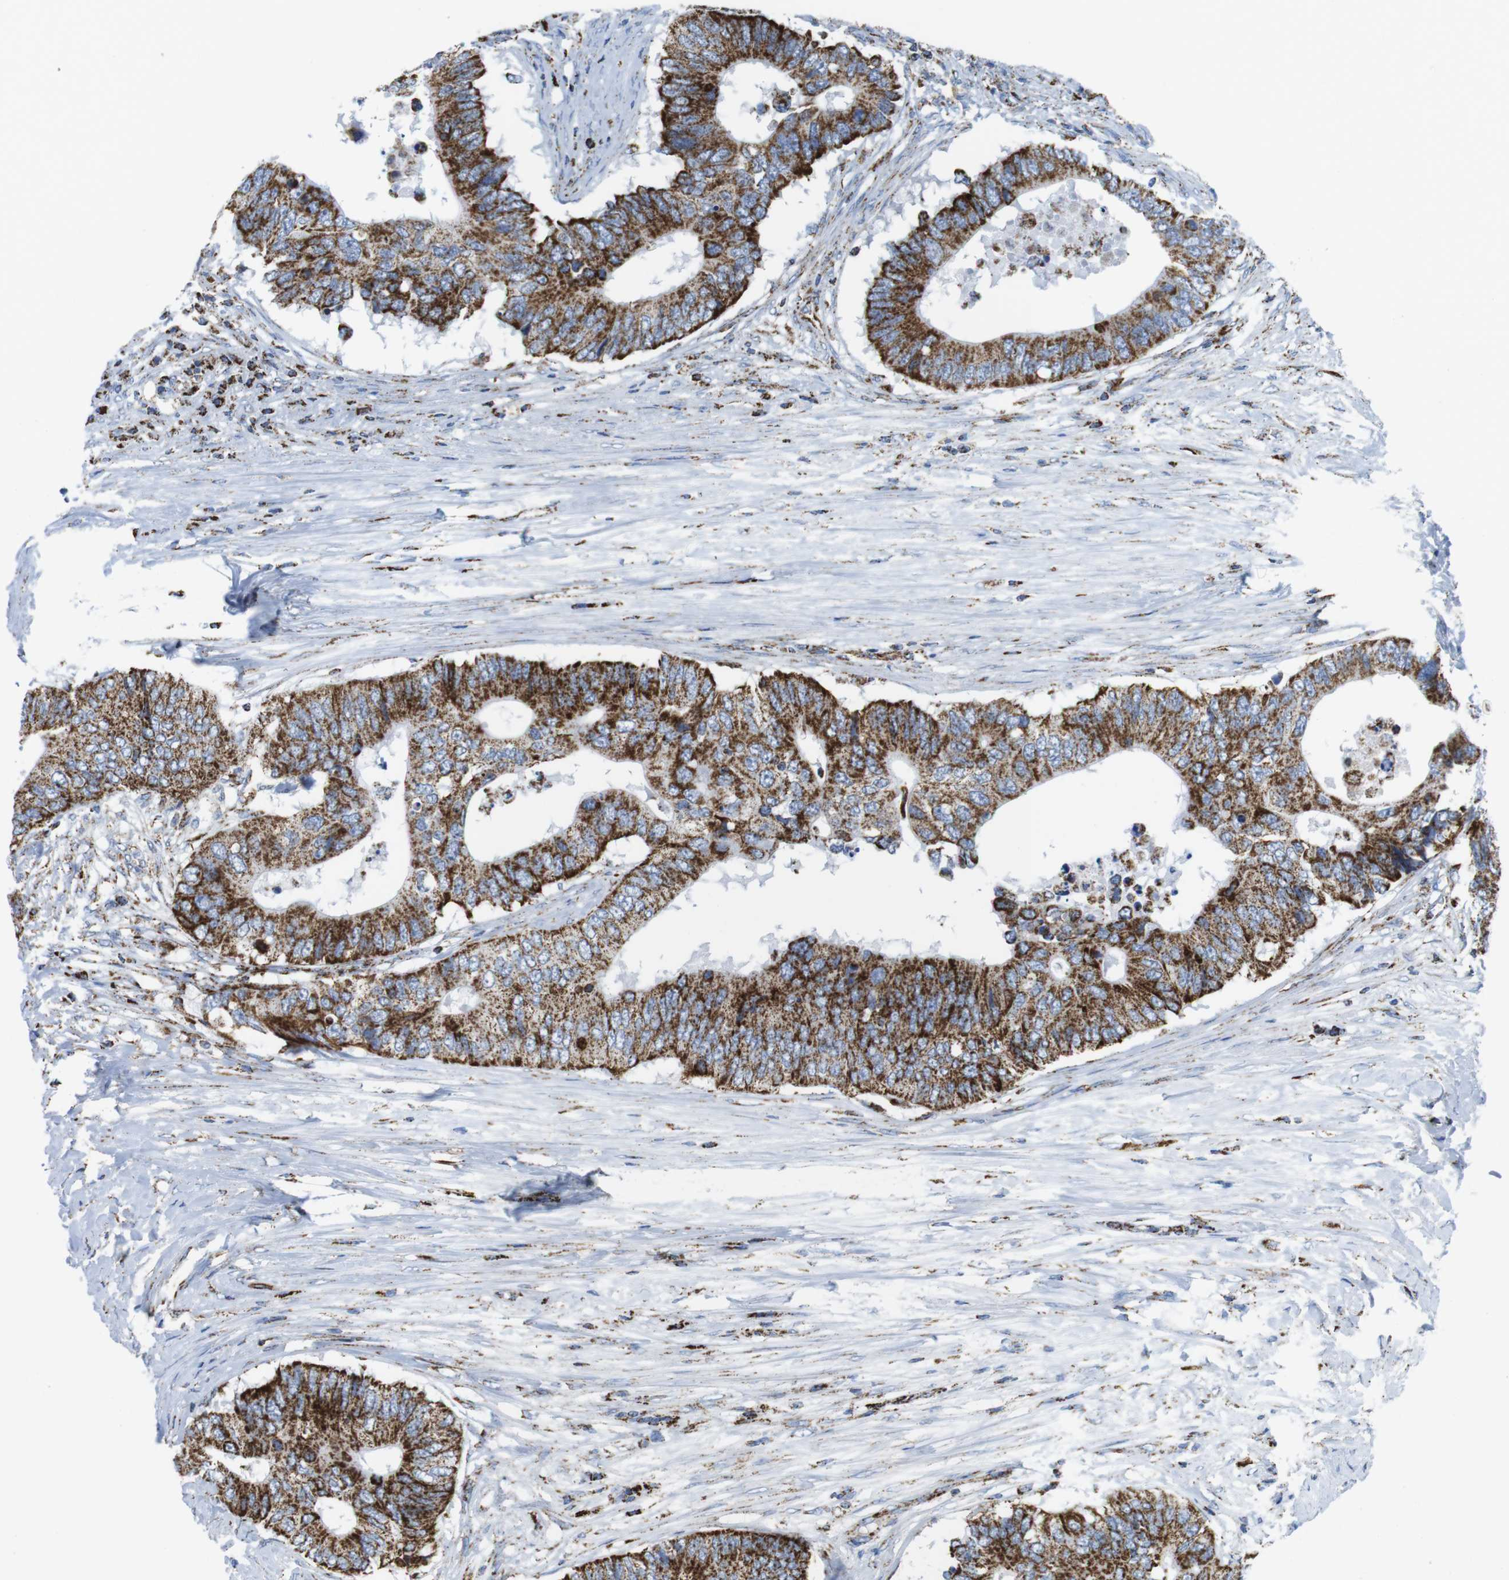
{"staining": {"intensity": "strong", "quantity": ">75%", "location": "cytoplasmic/membranous"}, "tissue": "colorectal cancer", "cell_type": "Tumor cells", "image_type": "cancer", "snomed": [{"axis": "morphology", "description": "Adenocarcinoma, NOS"}, {"axis": "topography", "description": "Colon"}], "caption": "Immunohistochemical staining of human colorectal cancer exhibits high levels of strong cytoplasmic/membranous staining in approximately >75% of tumor cells.", "gene": "ATP5PO", "patient": {"sex": "male", "age": 71}}